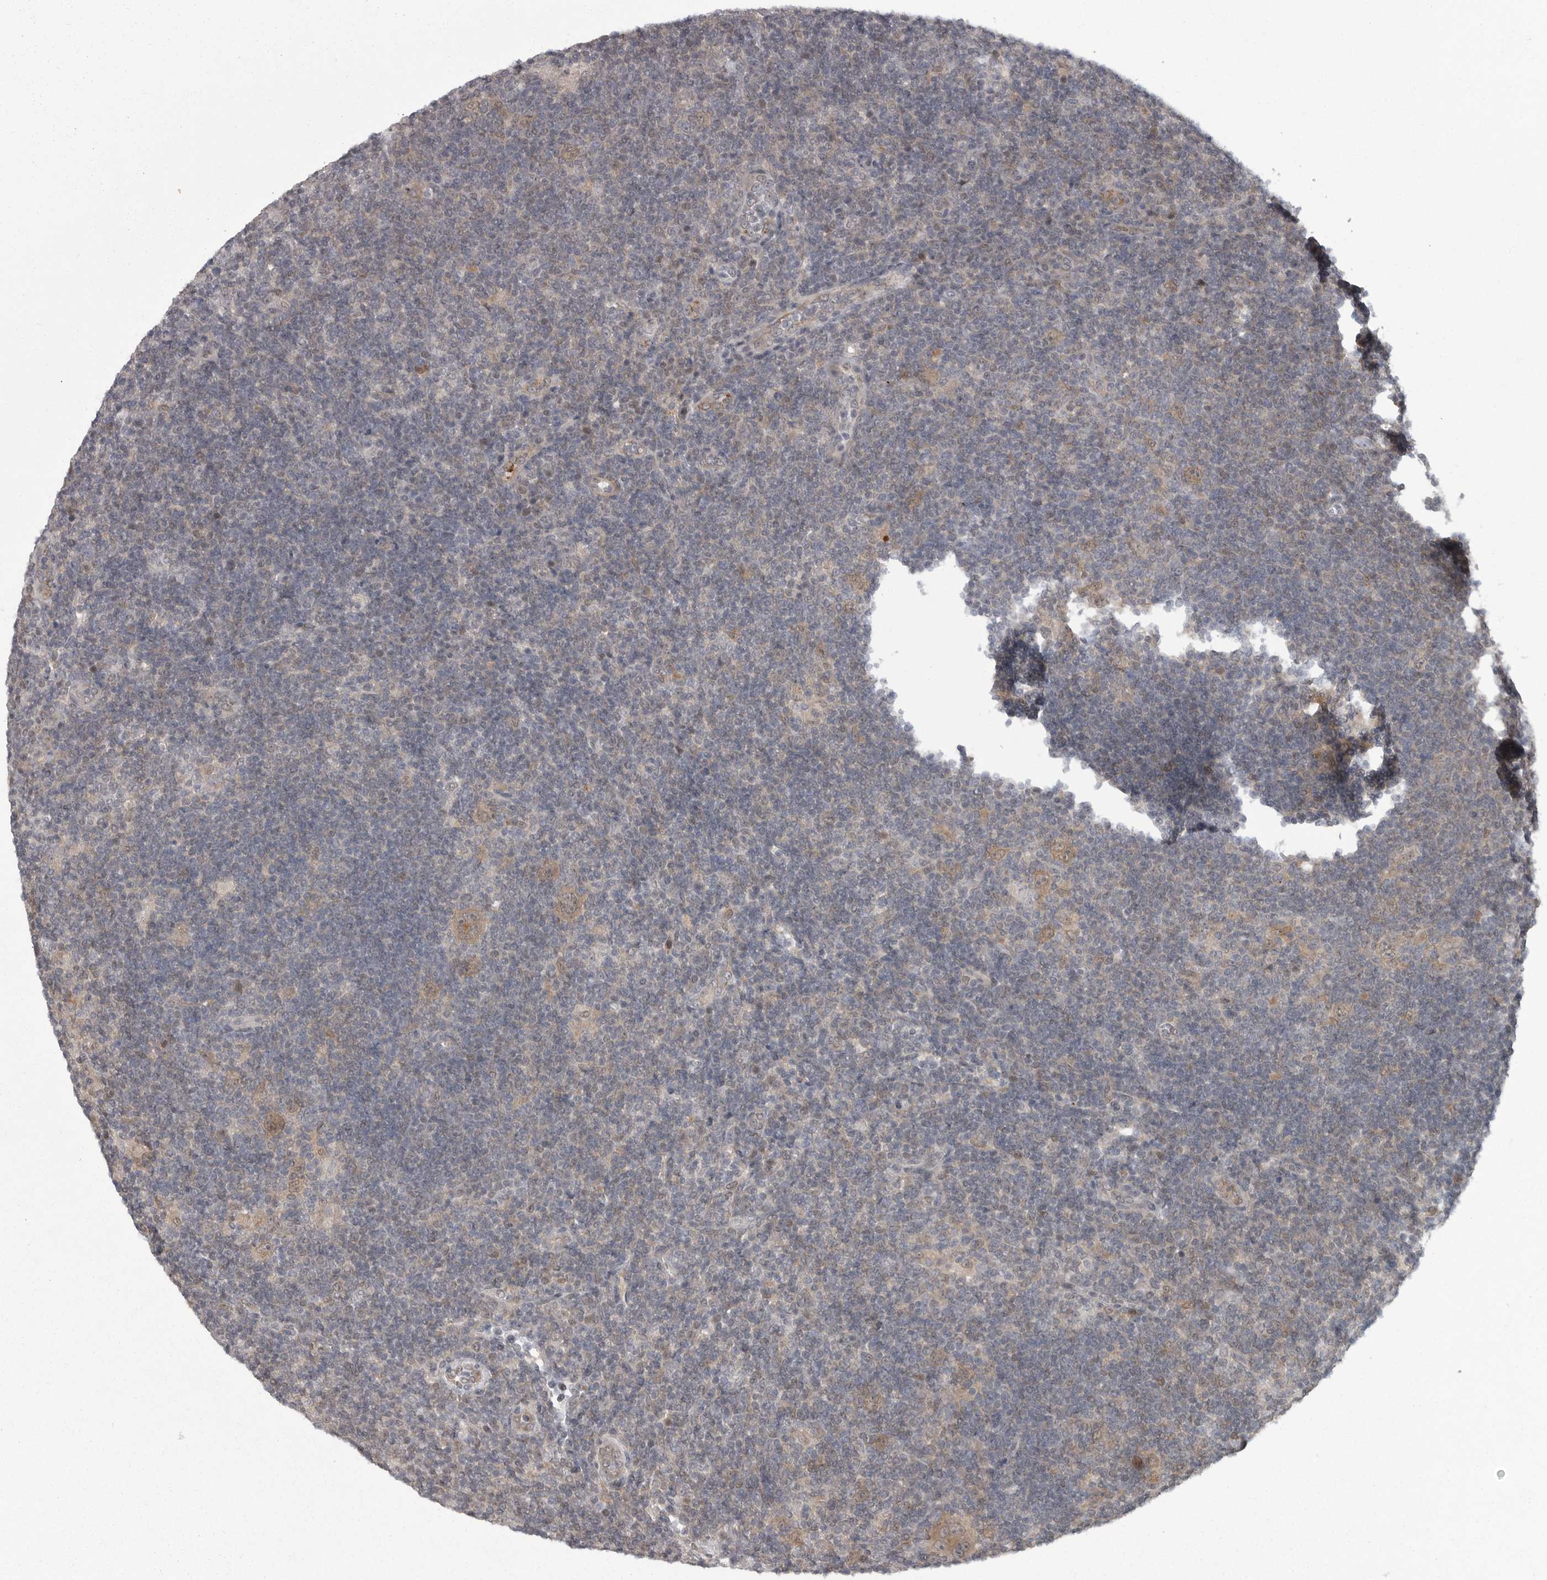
{"staining": {"intensity": "moderate", "quantity": ">75%", "location": "cytoplasmic/membranous,nuclear"}, "tissue": "lymphoma", "cell_type": "Tumor cells", "image_type": "cancer", "snomed": [{"axis": "morphology", "description": "Hodgkin's disease, NOS"}, {"axis": "topography", "description": "Lymph node"}], "caption": "An IHC photomicrograph of neoplastic tissue is shown. Protein staining in brown highlights moderate cytoplasmic/membranous and nuclear positivity in lymphoma within tumor cells.", "gene": "PPP1R9A", "patient": {"sex": "female", "age": 57}}